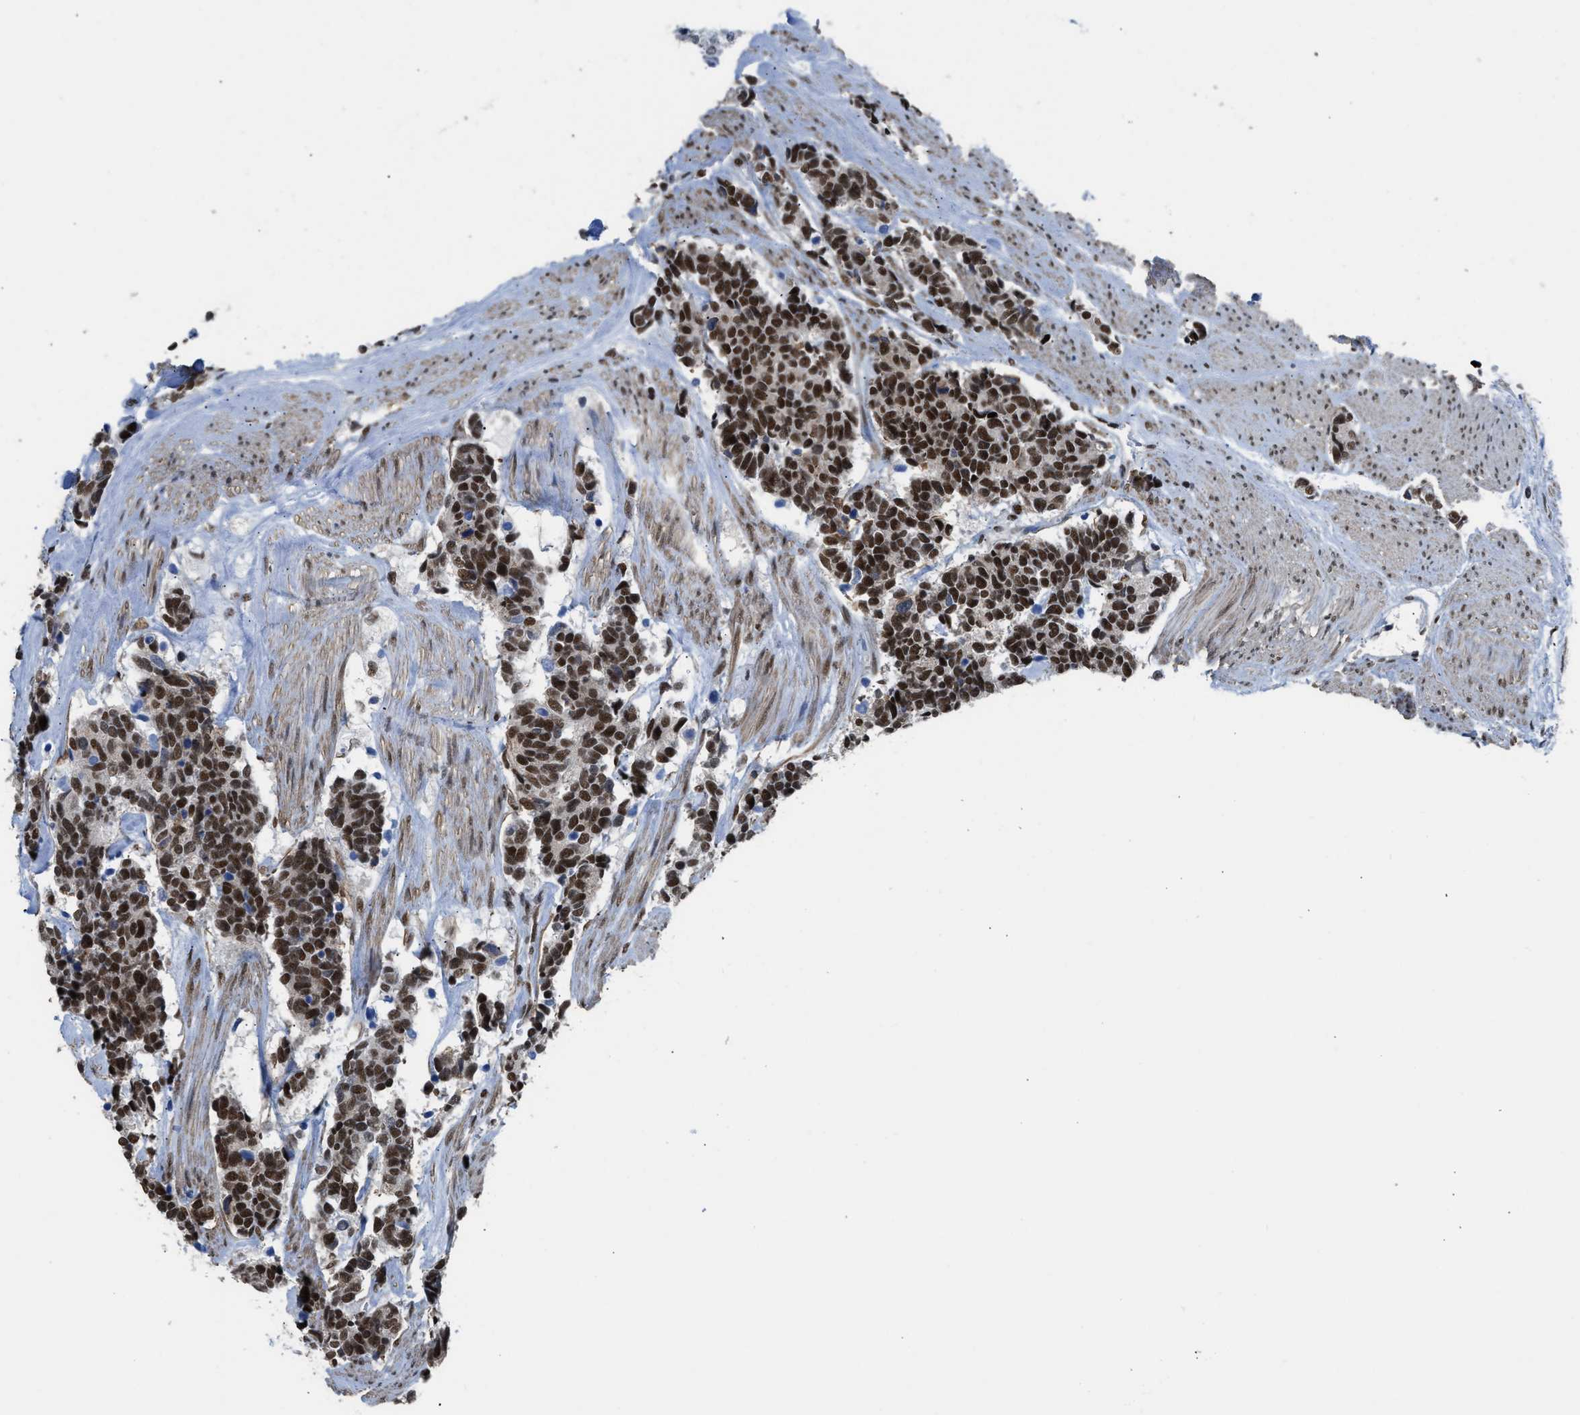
{"staining": {"intensity": "strong", "quantity": ">75%", "location": "nuclear"}, "tissue": "carcinoid", "cell_type": "Tumor cells", "image_type": "cancer", "snomed": [{"axis": "morphology", "description": "Carcinoma, NOS"}, {"axis": "morphology", "description": "Carcinoid, malignant, NOS"}, {"axis": "topography", "description": "Urinary bladder"}], "caption": "A high-resolution photomicrograph shows IHC staining of carcinoma, which demonstrates strong nuclear expression in approximately >75% of tumor cells.", "gene": "SCAF4", "patient": {"sex": "male", "age": 57}}